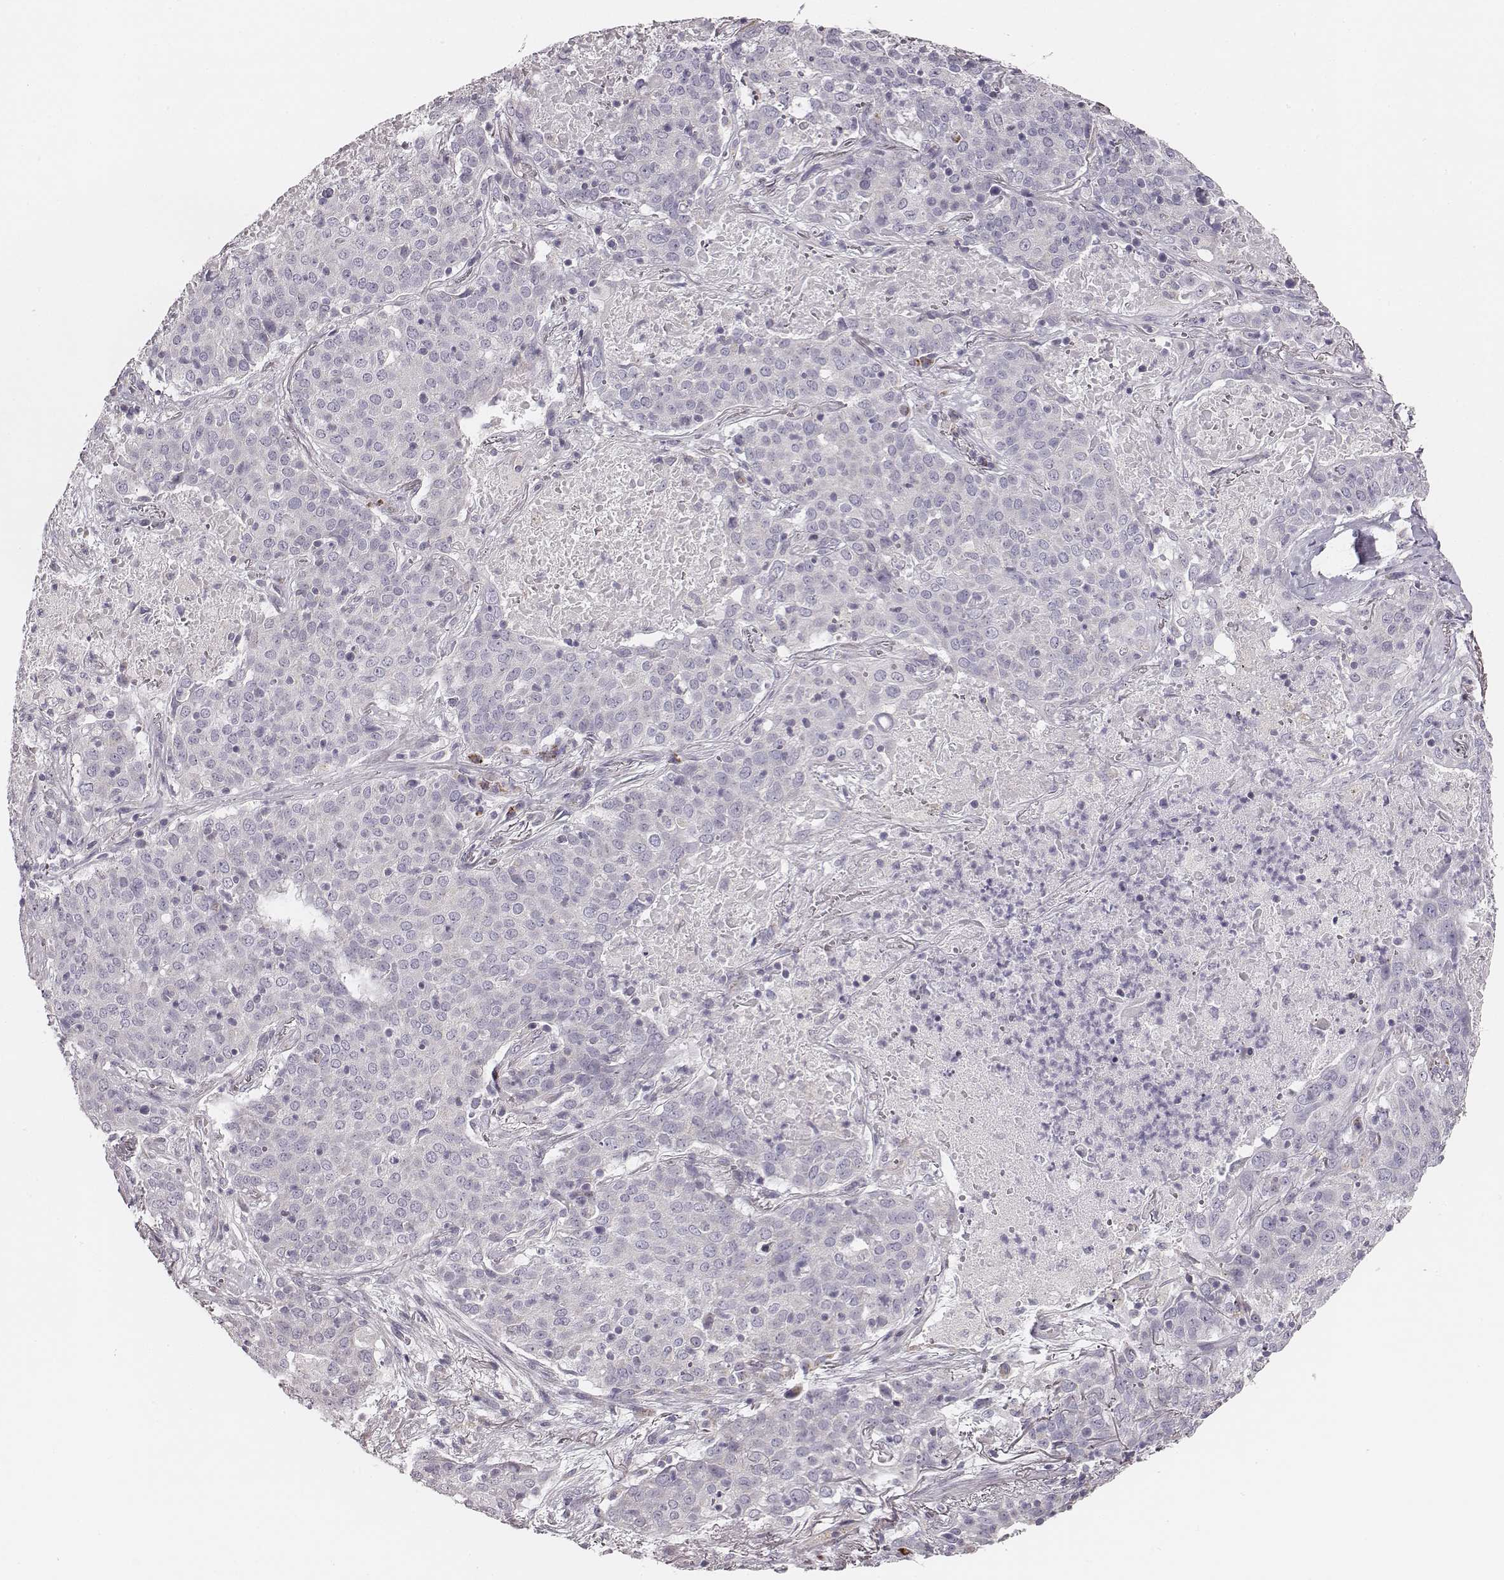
{"staining": {"intensity": "negative", "quantity": "none", "location": "none"}, "tissue": "lung cancer", "cell_type": "Tumor cells", "image_type": "cancer", "snomed": [{"axis": "morphology", "description": "Squamous cell carcinoma, NOS"}, {"axis": "topography", "description": "Lung"}], "caption": "The image demonstrates no staining of tumor cells in lung squamous cell carcinoma.", "gene": "UBL4B", "patient": {"sex": "male", "age": 82}}